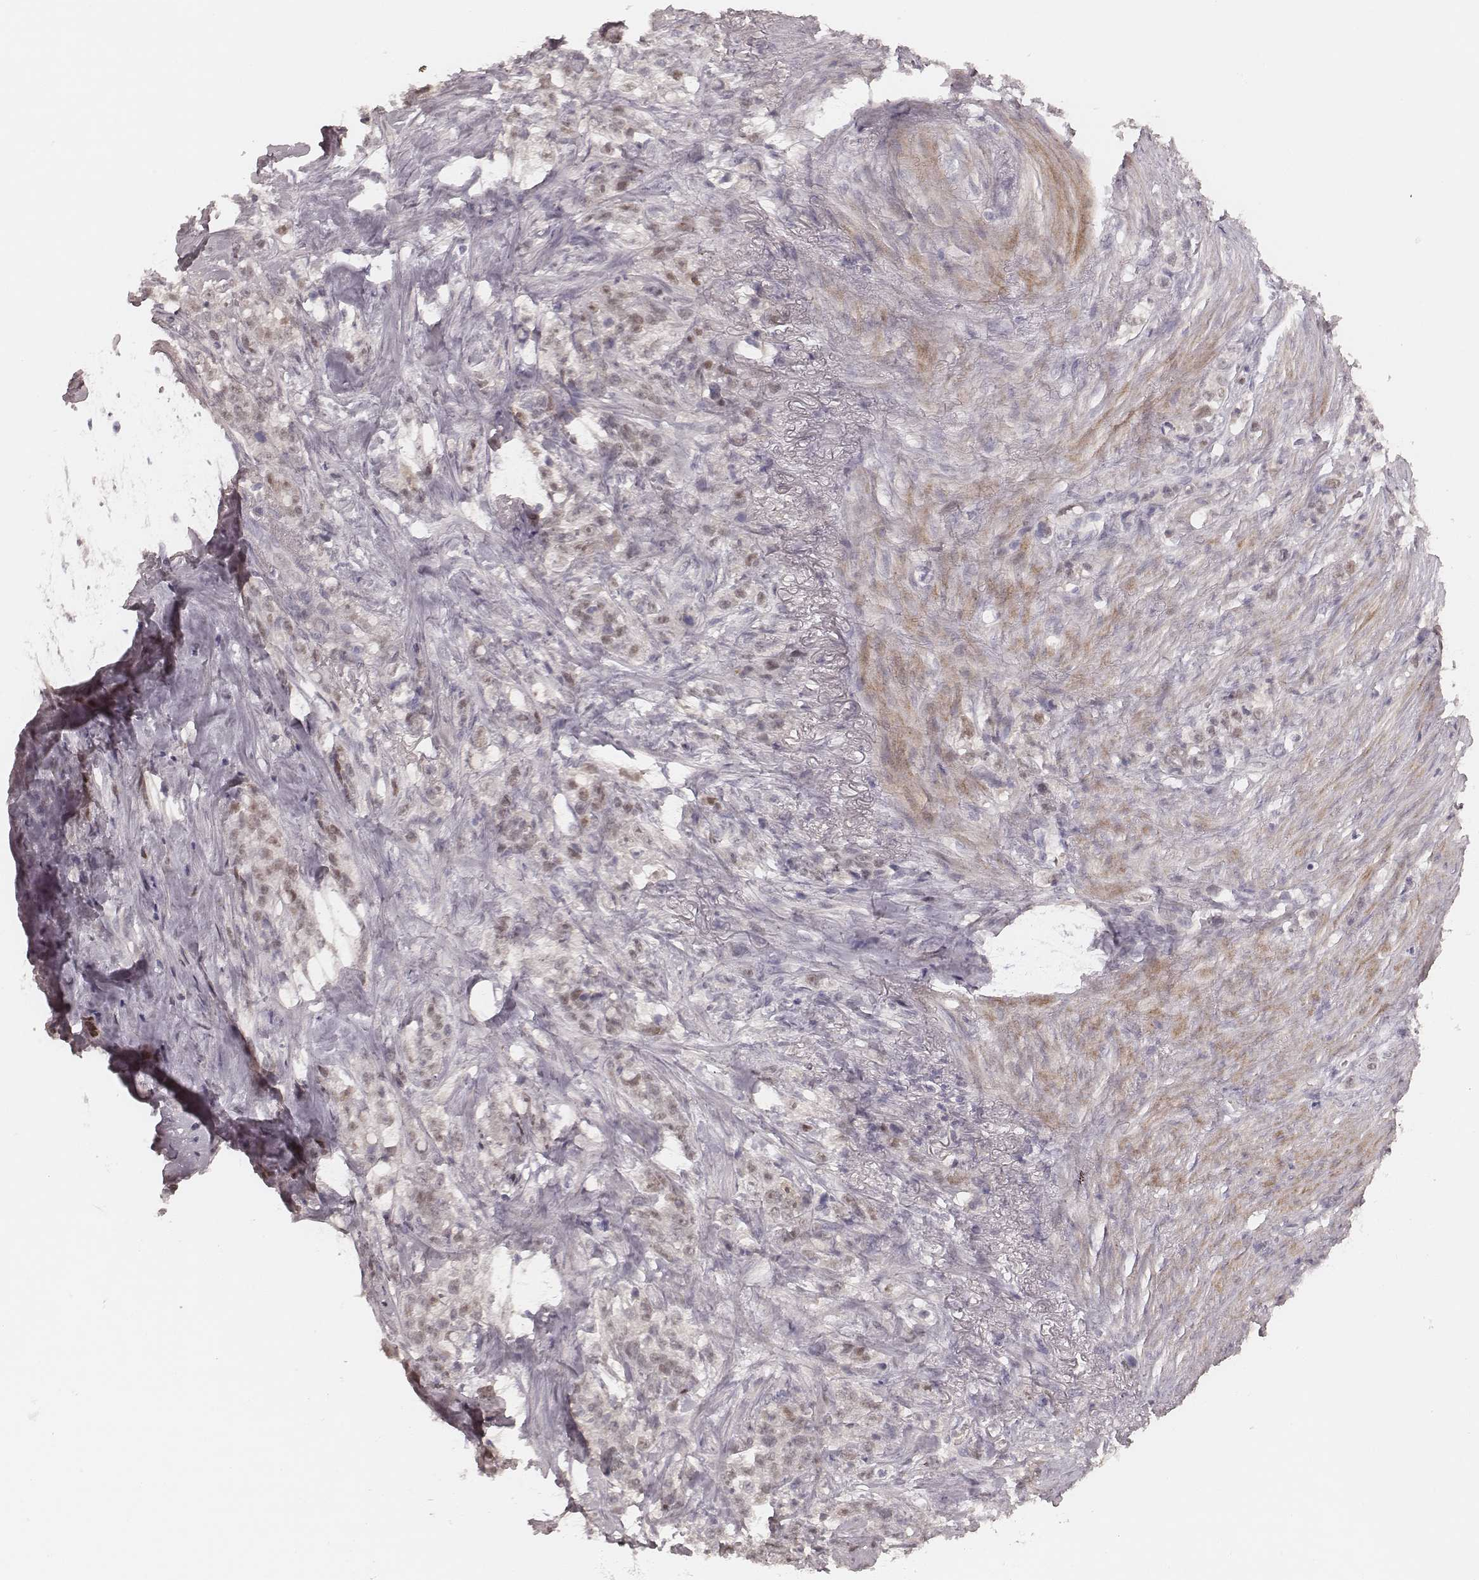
{"staining": {"intensity": "weak", "quantity": "25%-75%", "location": "nuclear"}, "tissue": "stomach cancer", "cell_type": "Tumor cells", "image_type": "cancer", "snomed": [{"axis": "morphology", "description": "Adenocarcinoma, NOS"}, {"axis": "topography", "description": "Stomach, lower"}], "caption": "A histopathology image of human stomach cancer stained for a protein exhibits weak nuclear brown staining in tumor cells.", "gene": "FAM13B", "patient": {"sex": "male", "age": 88}}